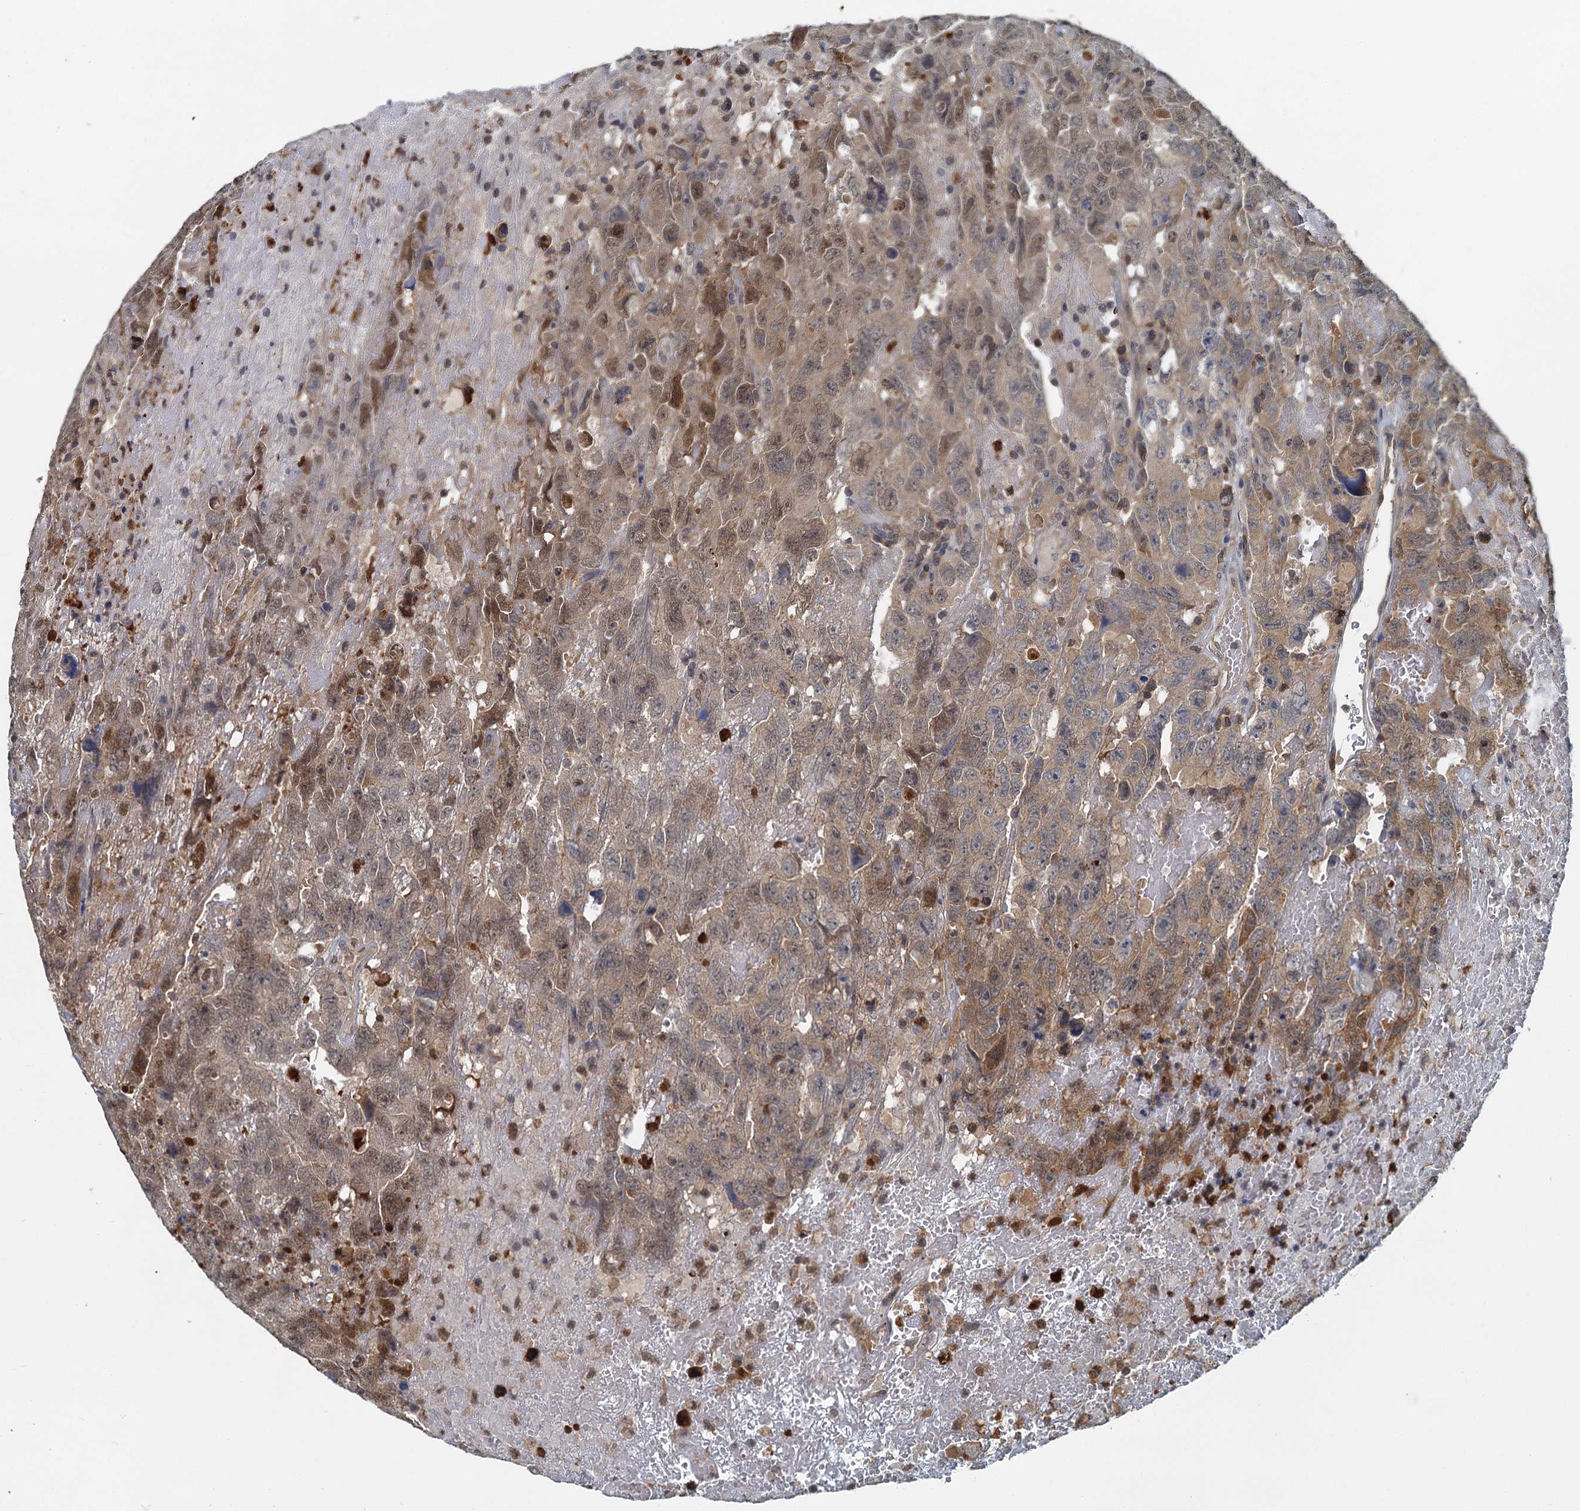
{"staining": {"intensity": "weak", "quantity": "25%-75%", "location": "cytoplasmic/membranous,nuclear"}, "tissue": "testis cancer", "cell_type": "Tumor cells", "image_type": "cancer", "snomed": [{"axis": "morphology", "description": "Carcinoma, Embryonal, NOS"}, {"axis": "topography", "description": "Testis"}], "caption": "A low amount of weak cytoplasmic/membranous and nuclear positivity is appreciated in approximately 25%-75% of tumor cells in embryonal carcinoma (testis) tissue.", "gene": "GPI", "patient": {"sex": "male", "age": 45}}